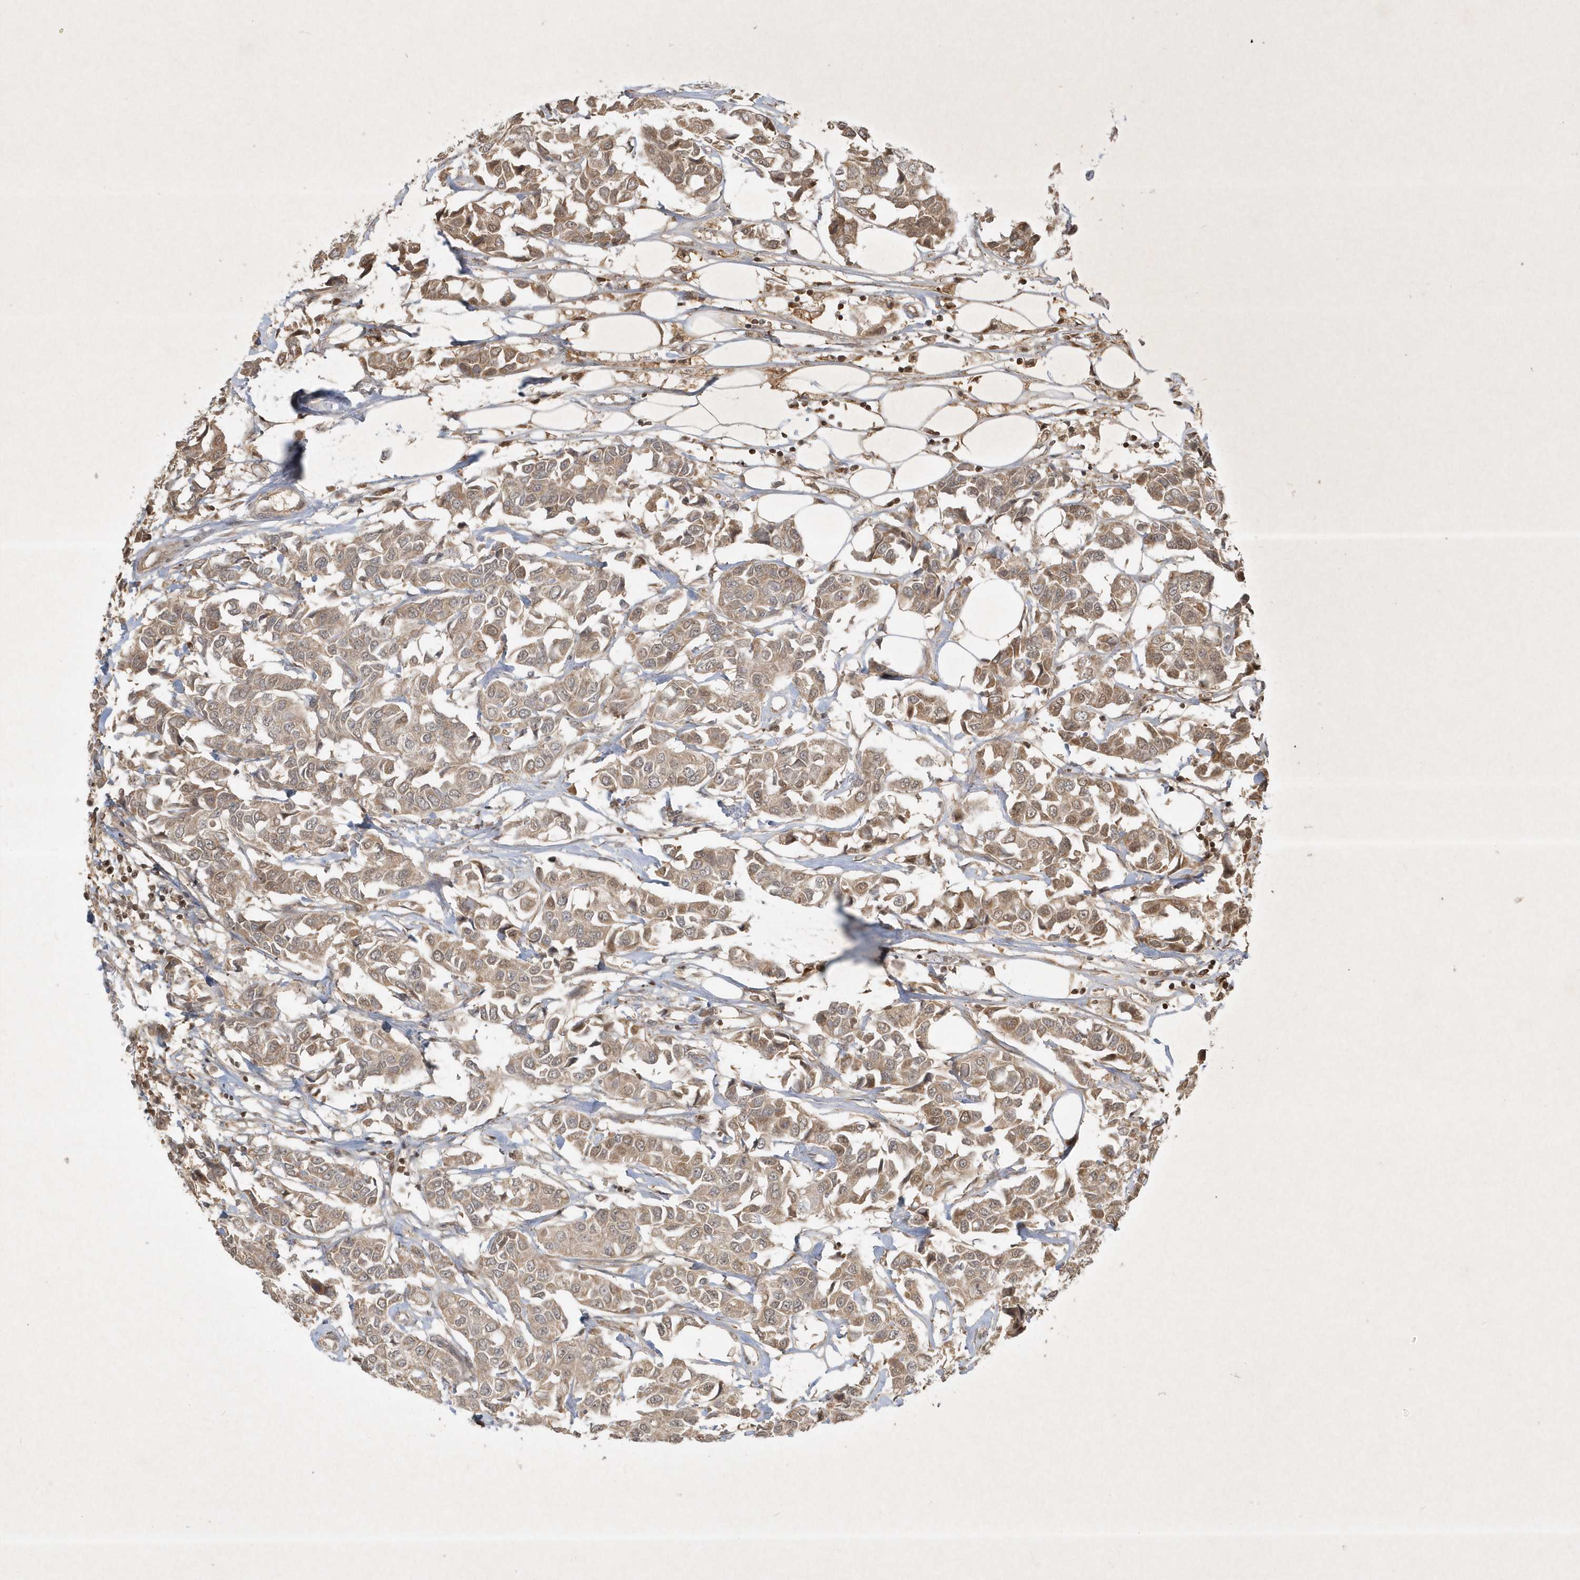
{"staining": {"intensity": "weak", "quantity": ">75%", "location": "cytoplasmic/membranous"}, "tissue": "breast cancer", "cell_type": "Tumor cells", "image_type": "cancer", "snomed": [{"axis": "morphology", "description": "Duct carcinoma"}, {"axis": "topography", "description": "Breast"}], "caption": "Weak cytoplasmic/membranous protein staining is seen in about >75% of tumor cells in intraductal carcinoma (breast).", "gene": "PLTP", "patient": {"sex": "female", "age": 80}}